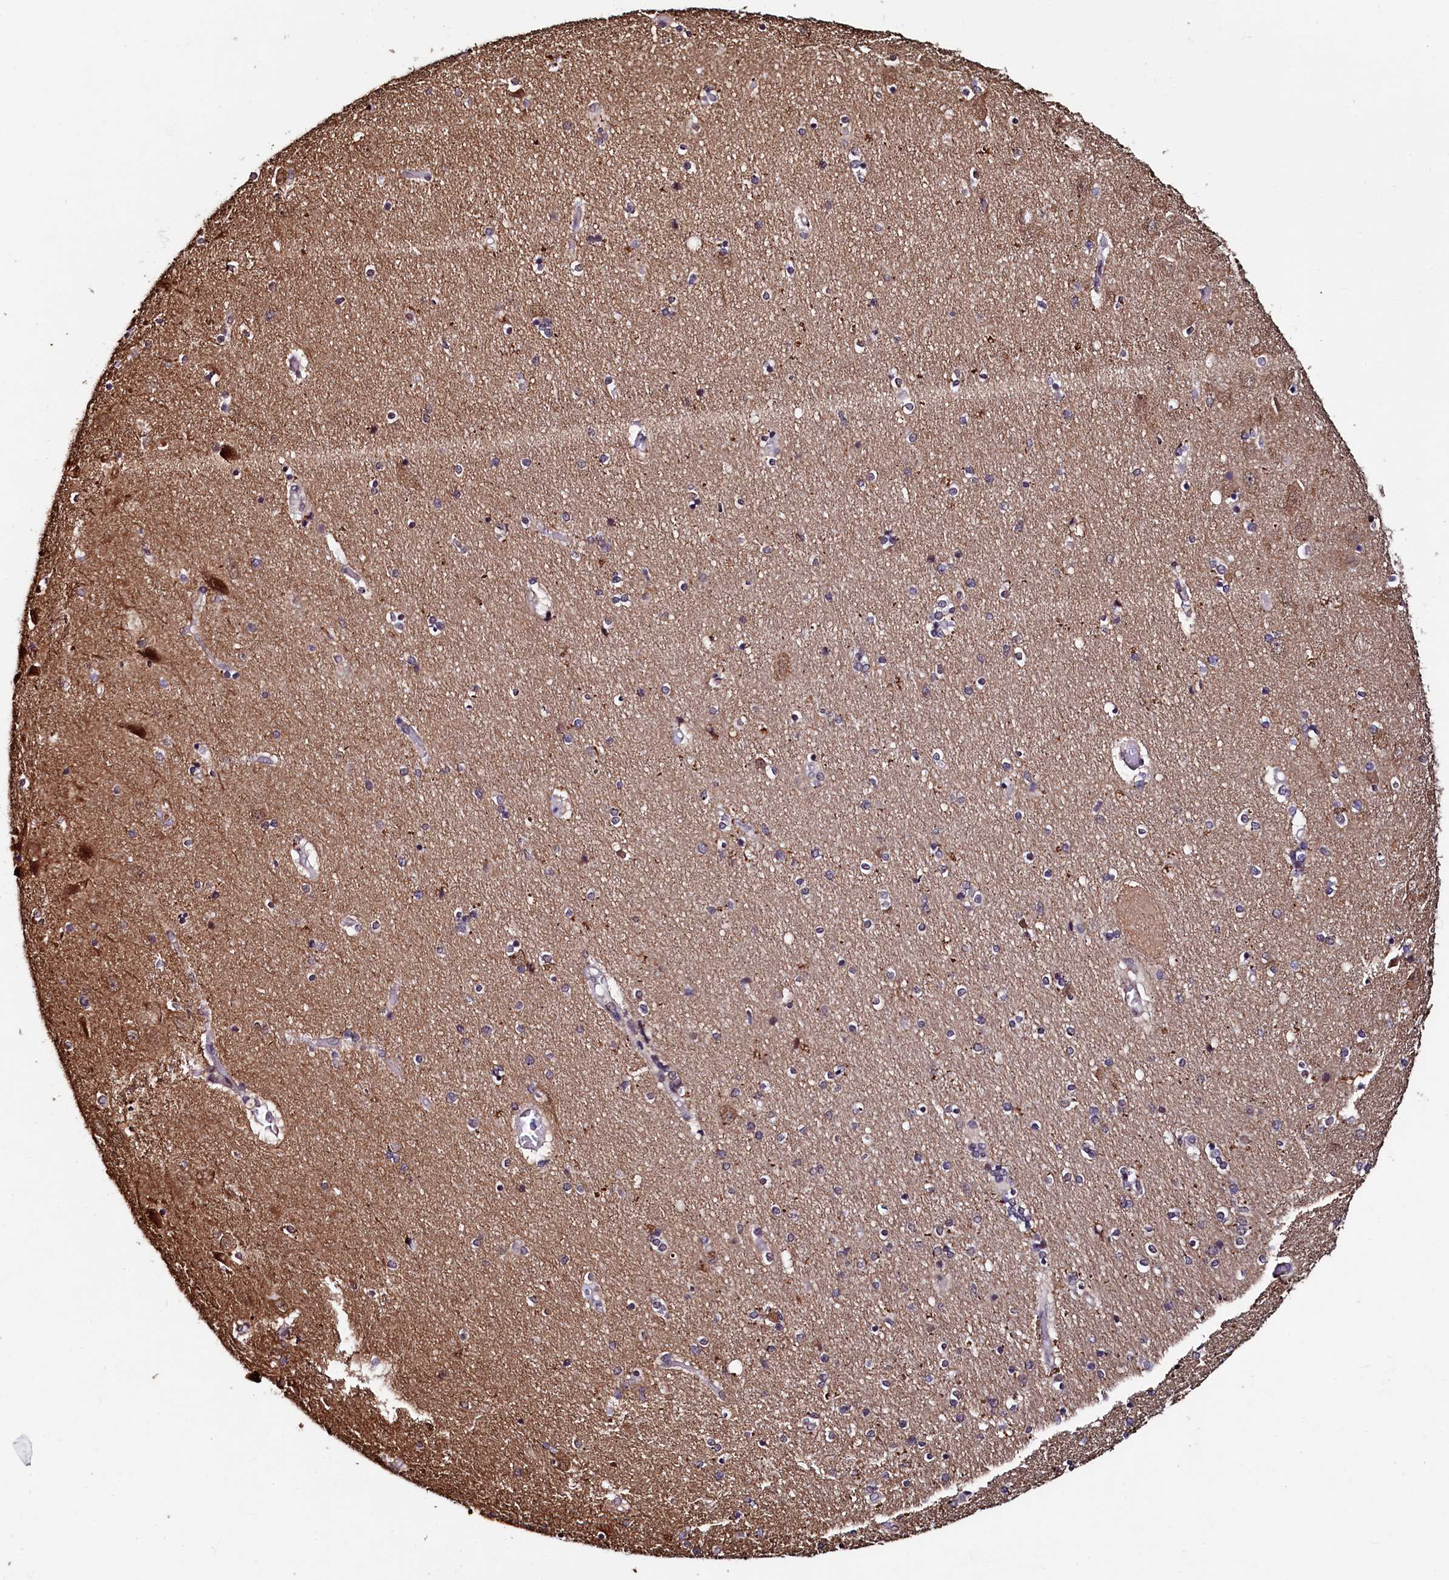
{"staining": {"intensity": "weak", "quantity": "<25%", "location": "cytoplasmic/membranous"}, "tissue": "hippocampus", "cell_type": "Glial cells", "image_type": "normal", "snomed": [{"axis": "morphology", "description": "Normal tissue, NOS"}, {"axis": "topography", "description": "Hippocampus"}], "caption": "Immunohistochemical staining of benign human hippocampus demonstrates no significant positivity in glial cells.", "gene": "LEO1", "patient": {"sex": "female", "age": 54}}